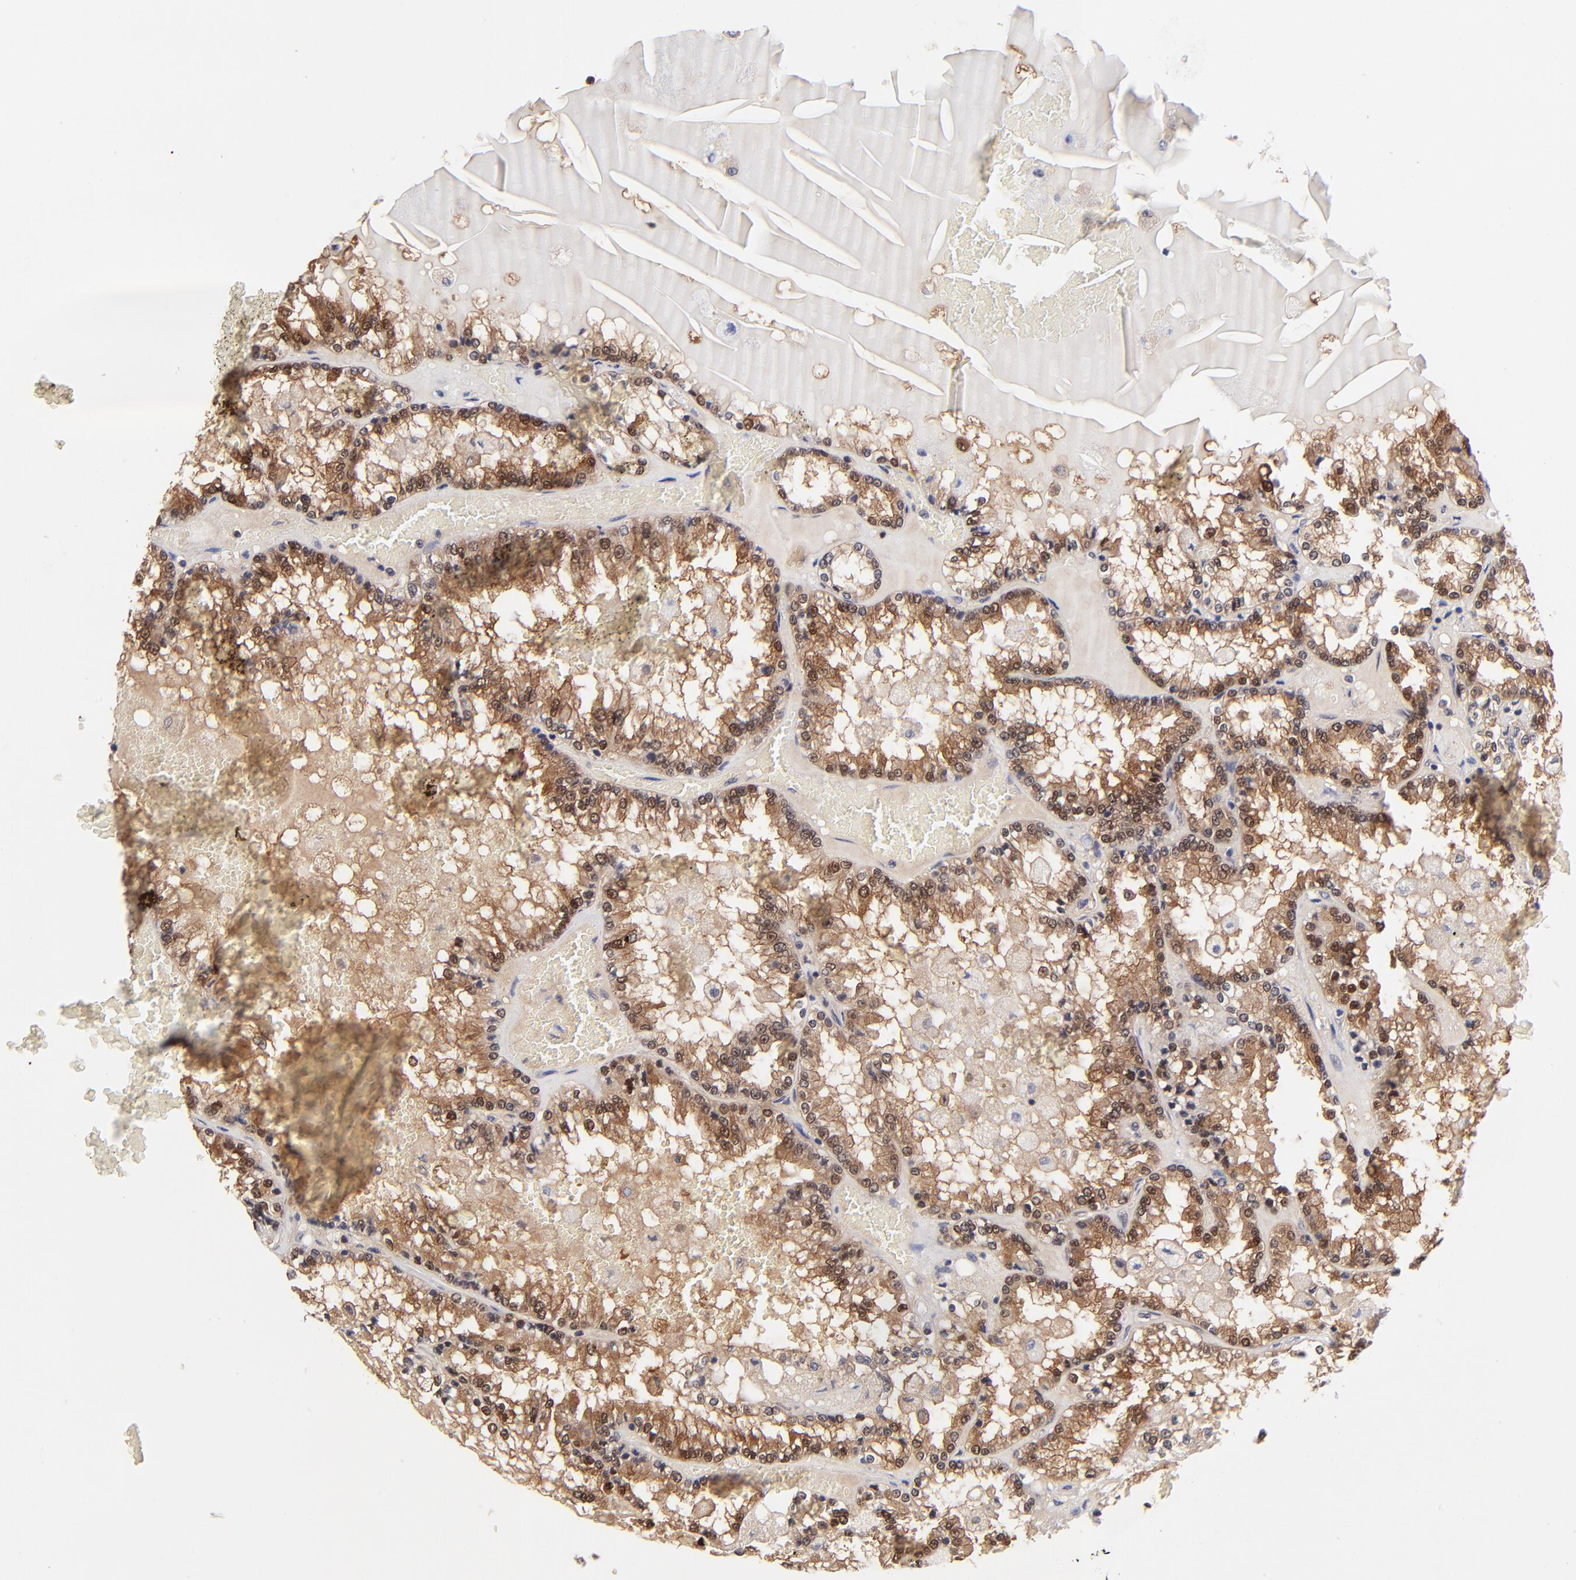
{"staining": {"intensity": "moderate", "quantity": "25%-75%", "location": "cytoplasmic/membranous,nuclear"}, "tissue": "renal cancer", "cell_type": "Tumor cells", "image_type": "cancer", "snomed": [{"axis": "morphology", "description": "Adenocarcinoma, NOS"}, {"axis": "topography", "description": "Kidney"}], "caption": "There is medium levels of moderate cytoplasmic/membranous and nuclear staining in tumor cells of adenocarcinoma (renal), as demonstrated by immunohistochemical staining (brown color).", "gene": "DCTPP1", "patient": {"sex": "female", "age": 56}}